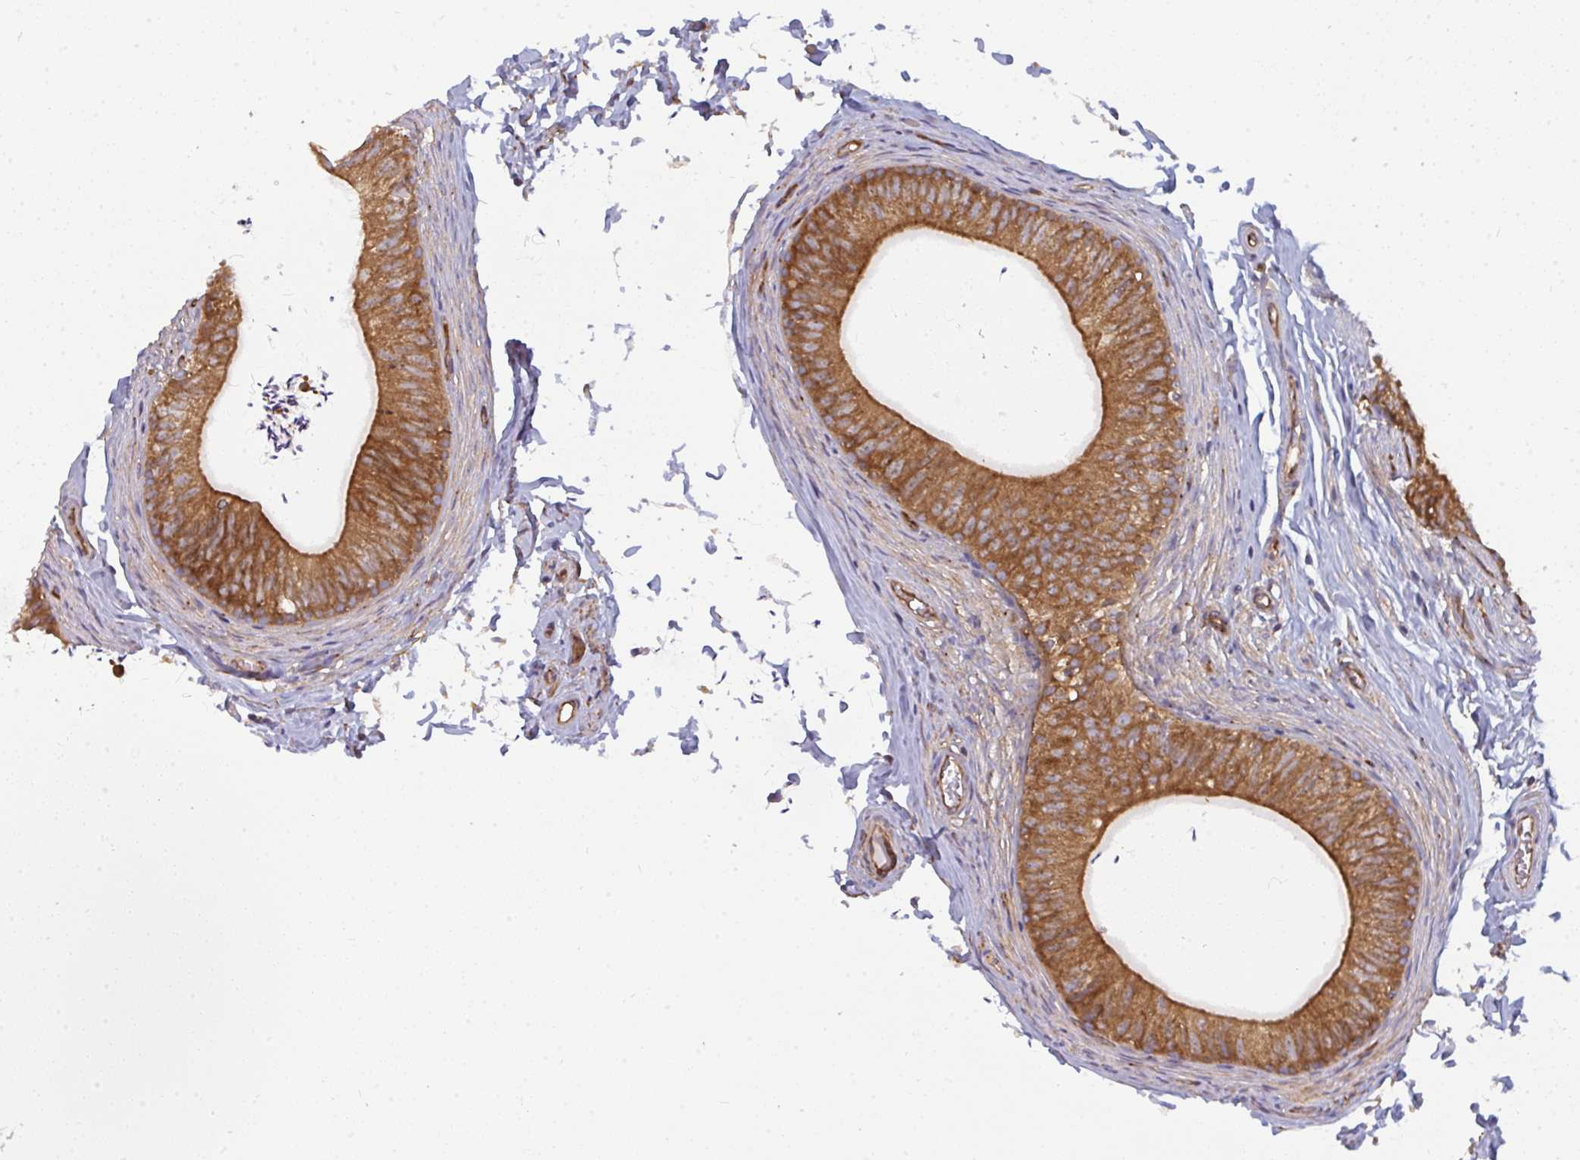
{"staining": {"intensity": "strong", "quantity": ">75%", "location": "cytoplasmic/membranous"}, "tissue": "epididymis", "cell_type": "Glandular cells", "image_type": "normal", "snomed": [{"axis": "morphology", "description": "Normal tissue, NOS"}, {"axis": "topography", "description": "Epididymis, spermatic cord, NOS"}, {"axis": "topography", "description": "Epididymis"}, {"axis": "topography", "description": "Peripheral nerve tissue"}], "caption": "A high-resolution histopathology image shows IHC staining of unremarkable epididymis, which demonstrates strong cytoplasmic/membranous expression in approximately >75% of glandular cells.", "gene": "DYNC1I2", "patient": {"sex": "male", "age": 29}}